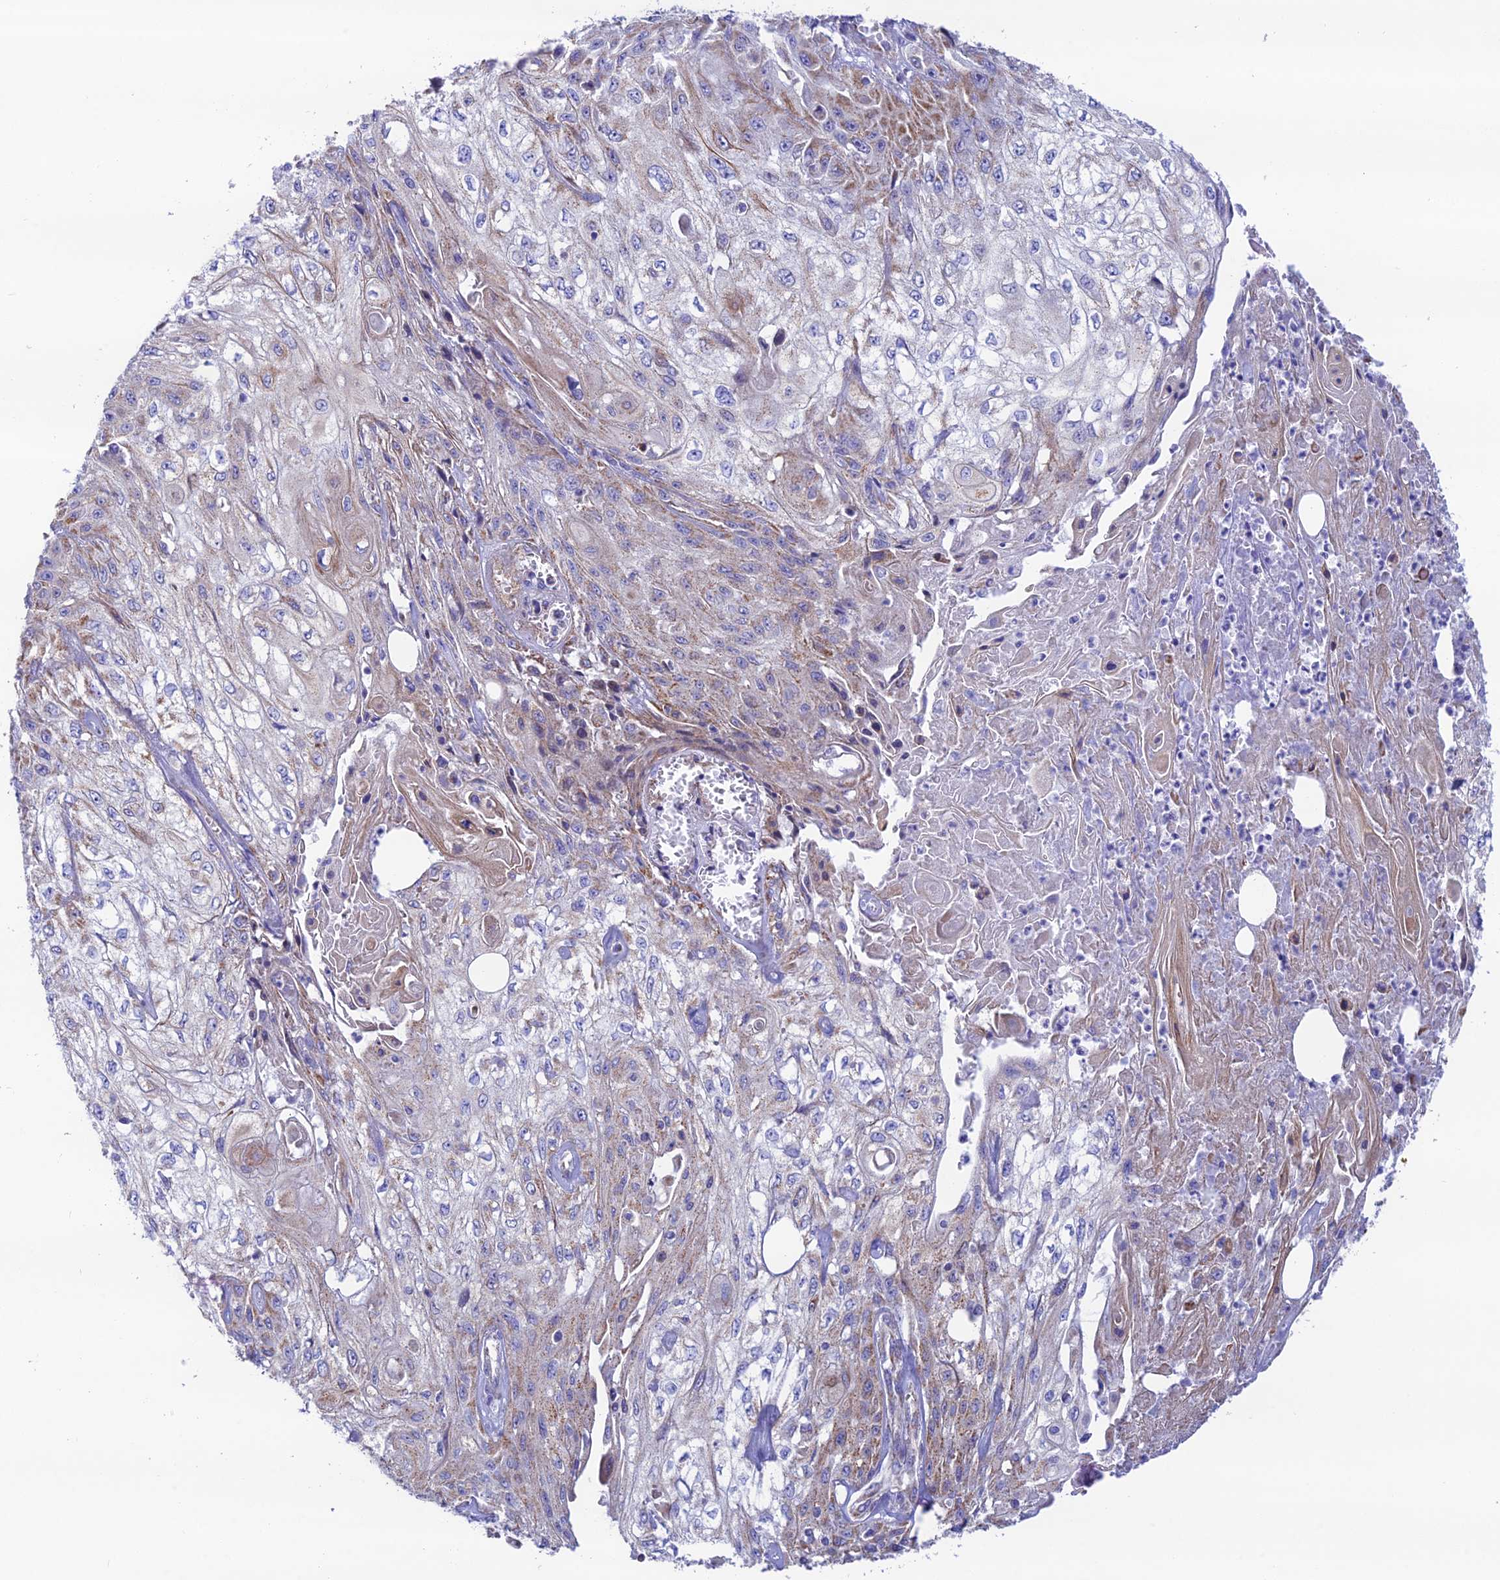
{"staining": {"intensity": "moderate", "quantity": "25%-75%", "location": "cytoplasmic/membranous"}, "tissue": "skin cancer", "cell_type": "Tumor cells", "image_type": "cancer", "snomed": [{"axis": "morphology", "description": "Squamous cell carcinoma, NOS"}, {"axis": "morphology", "description": "Squamous cell carcinoma, metastatic, NOS"}, {"axis": "topography", "description": "Skin"}, {"axis": "topography", "description": "Lymph node"}], "caption": "Squamous cell carcinoma (skin) stained with DAB immunohistochemistry (IHC) exhibits medium levels of moderate cytoplasmic/membranous expression in about 25%-75% of tumor cells.", "gene": "HSDL2", "patient": {"sex": "male", "age": 75}}